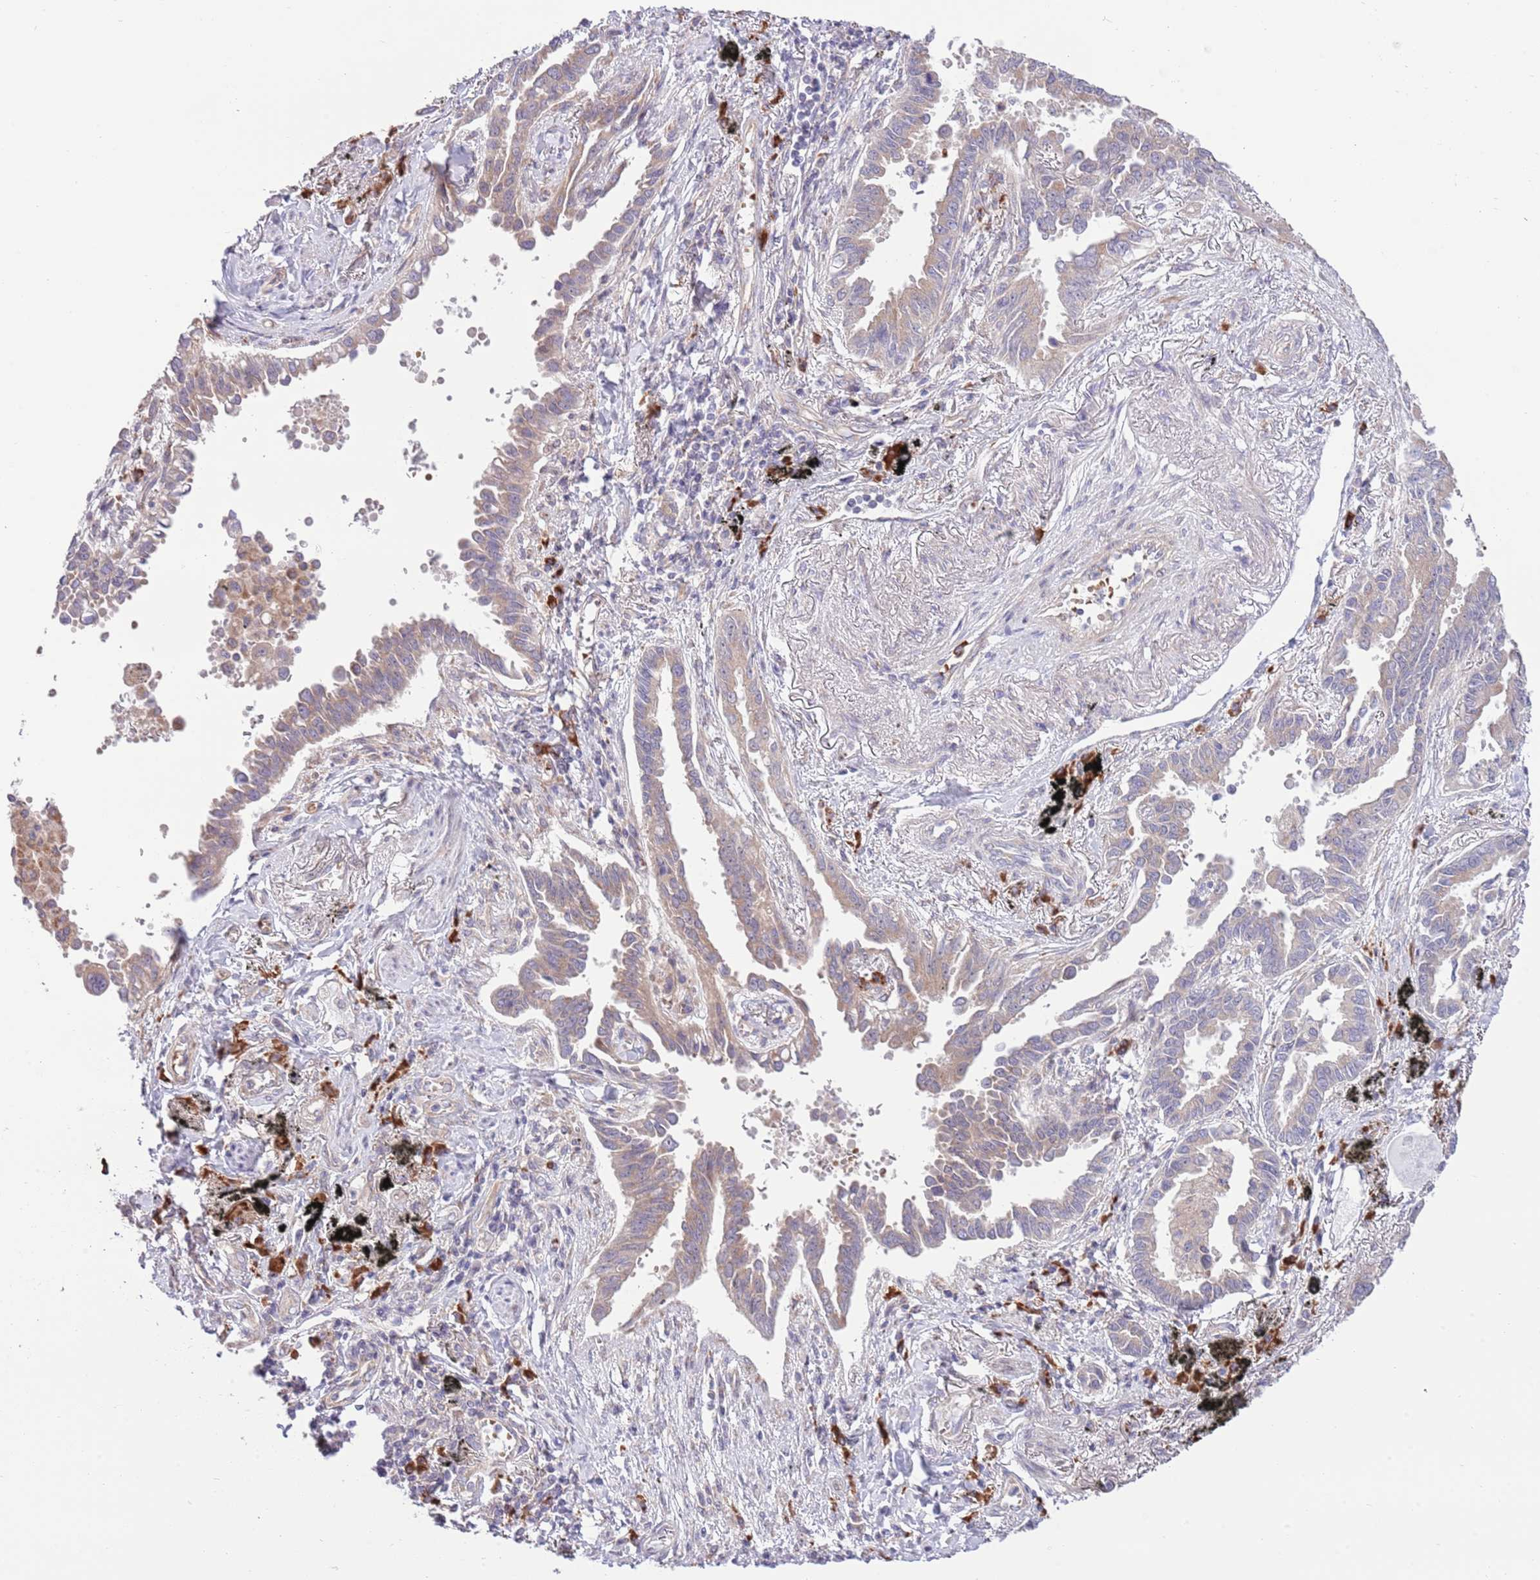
{"staining": {"intensity": "weak", "quantity": ">75%", "location": "cytoplasmic/membranous"}, "tissue": "lung cancer", "cell_type": "Tumor cells", "image_type": "cancer", "snomed": [{"axis": "morphology", "description": "Adenocarcinoma, NOS"}, {"axis": "topography", "description": "Lung"}], "caption": "Immunohistochemistry (IHC) histopathology image of neoplastic tissue: human adenocarcinoma (lung) stained using immunohistochemistry (IHC) displays low levels of weak protein expression localized specifically in the cytoplasmic/membranous of tumor cells, appearing as a cytoplasmic/membranous brown color.", "gene": "DAND5", "patient": {"sex": "male", "age": 67}}